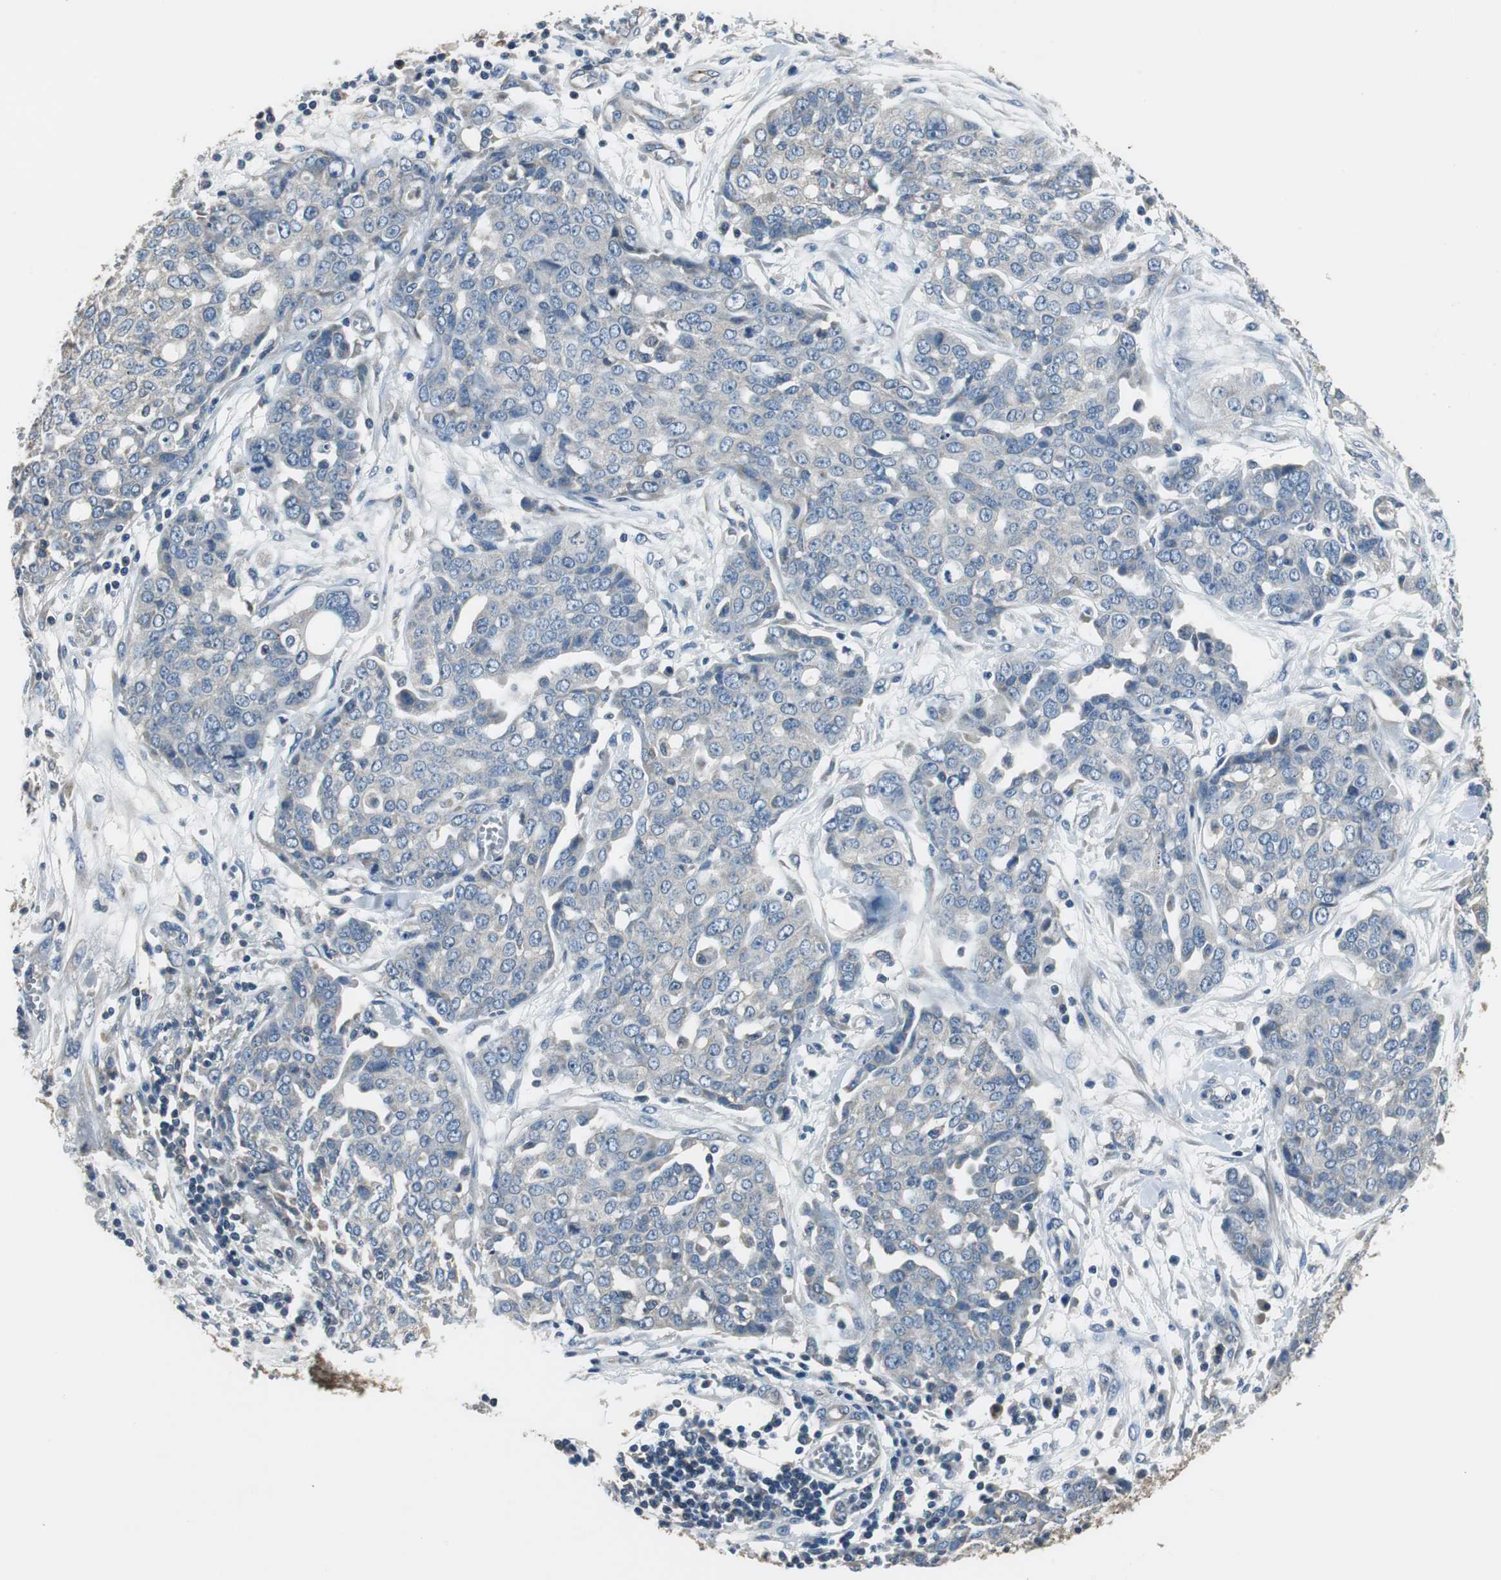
{"staining": {"intensity": "negative", "quantity": "none", "location": "none"}, "tissue": "ovarian cancer", "cell_type": "Tumor cells", "image_type": "cancer", "snomed": [{"axis": "morphology", "description": "Cystadenocarcinoma, serous, NOS"}, {"axis": "topography", "description": "Soft tissue"}, {"axis": "topography", "description": "Ovary"}], "caption": "Immunohistochemical staining of ovarian cancer demonstrates no significant expression in tumor cells.", "gene": "MTIF2", "patient": {"sex": "female", "age": 57}}